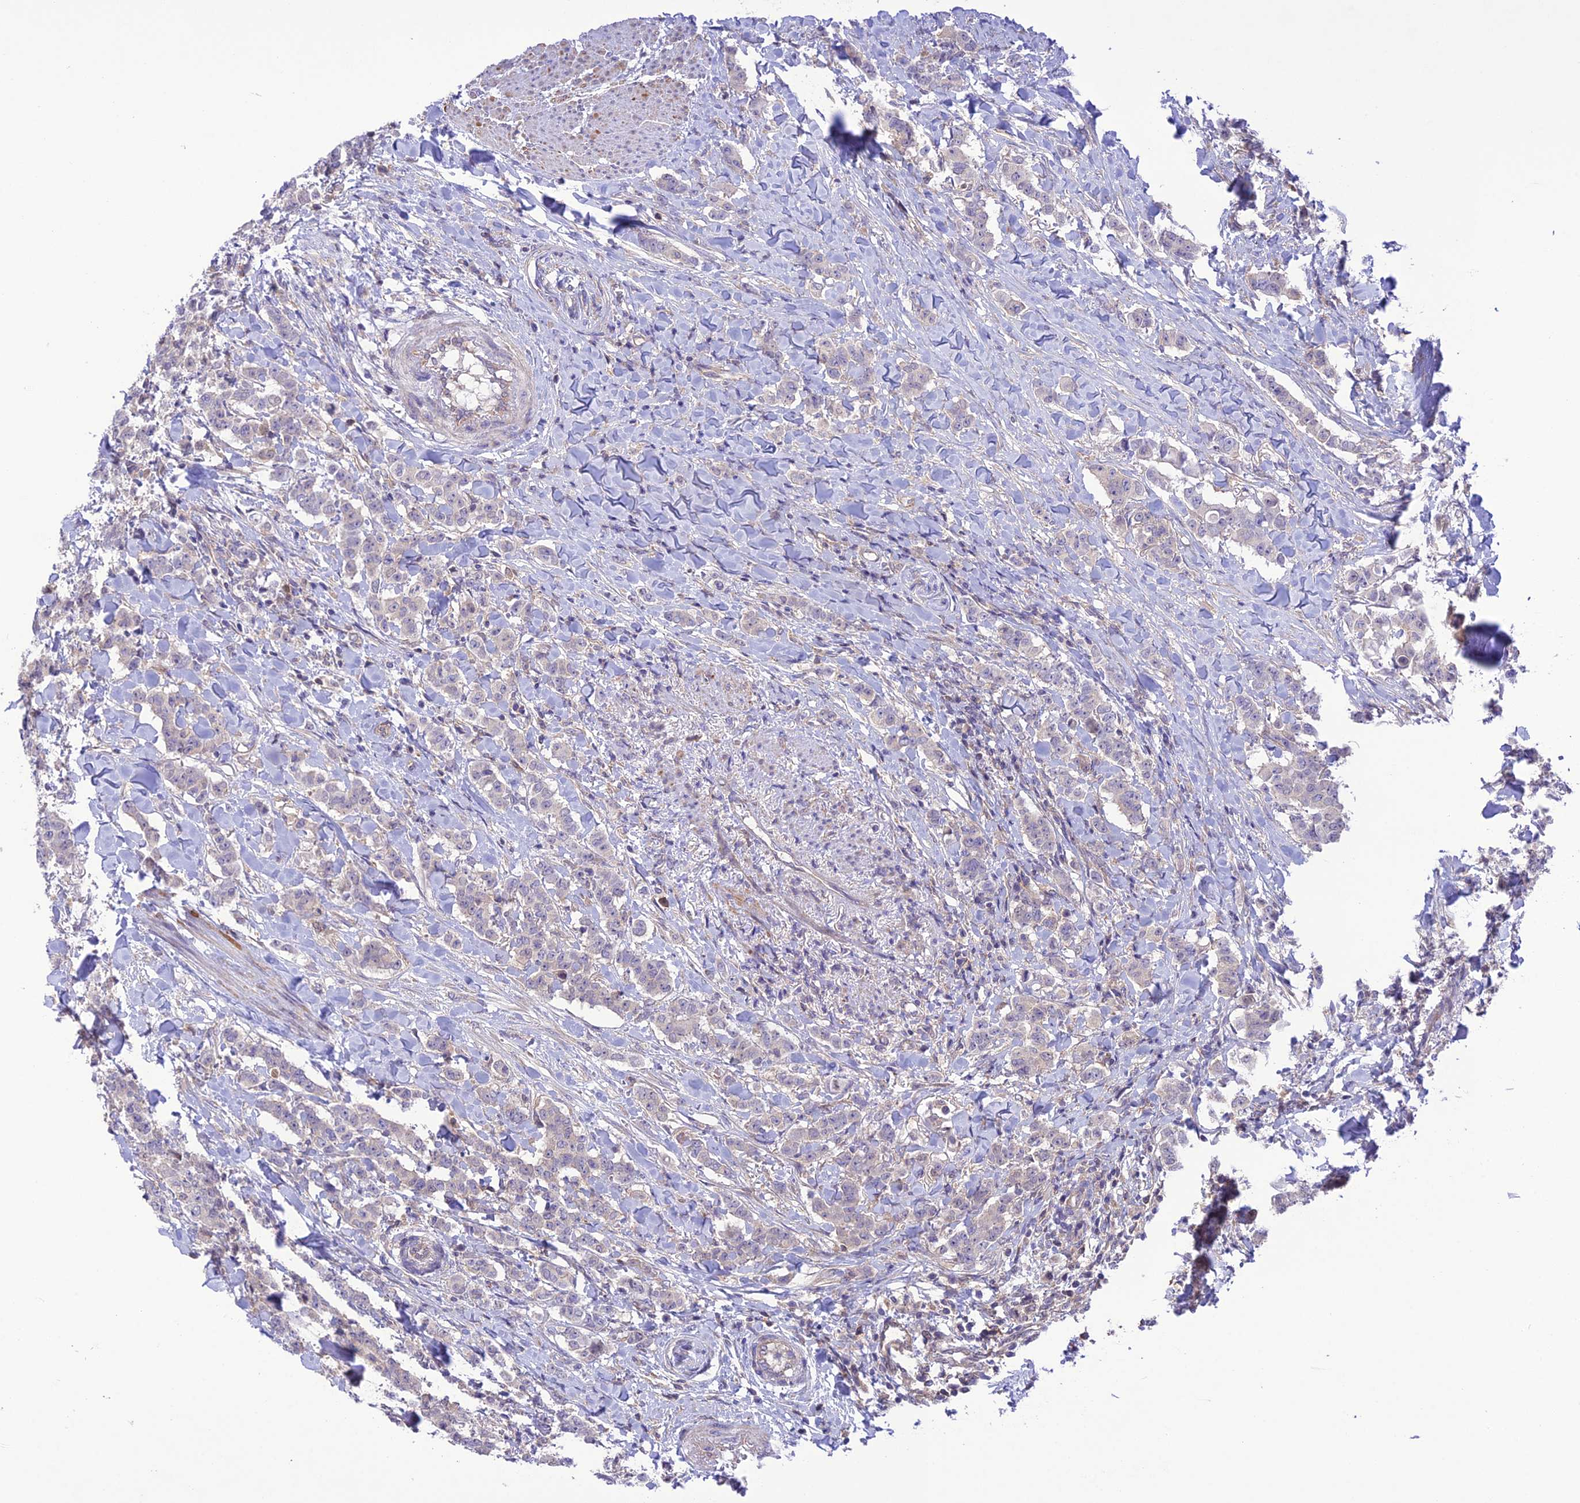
{"staining": {"intensity": "negative", "quantity": "none", "location": "none"}, "tissue": "breast cancer", "cell_type": "Tumor cells", "image_type": "cancer", "snomed": [{"axis": "morphology", "description": "Duct carcinoma"}, {"axis": "topography", "description": "Breast"}], "caption": "The immunohistochemistry (IHC) micrograph has no significant expression in tumor cells of breast cancer tissue.", "gene": "FCHSD1", "patient": {"sex": "female", "age": 40}}